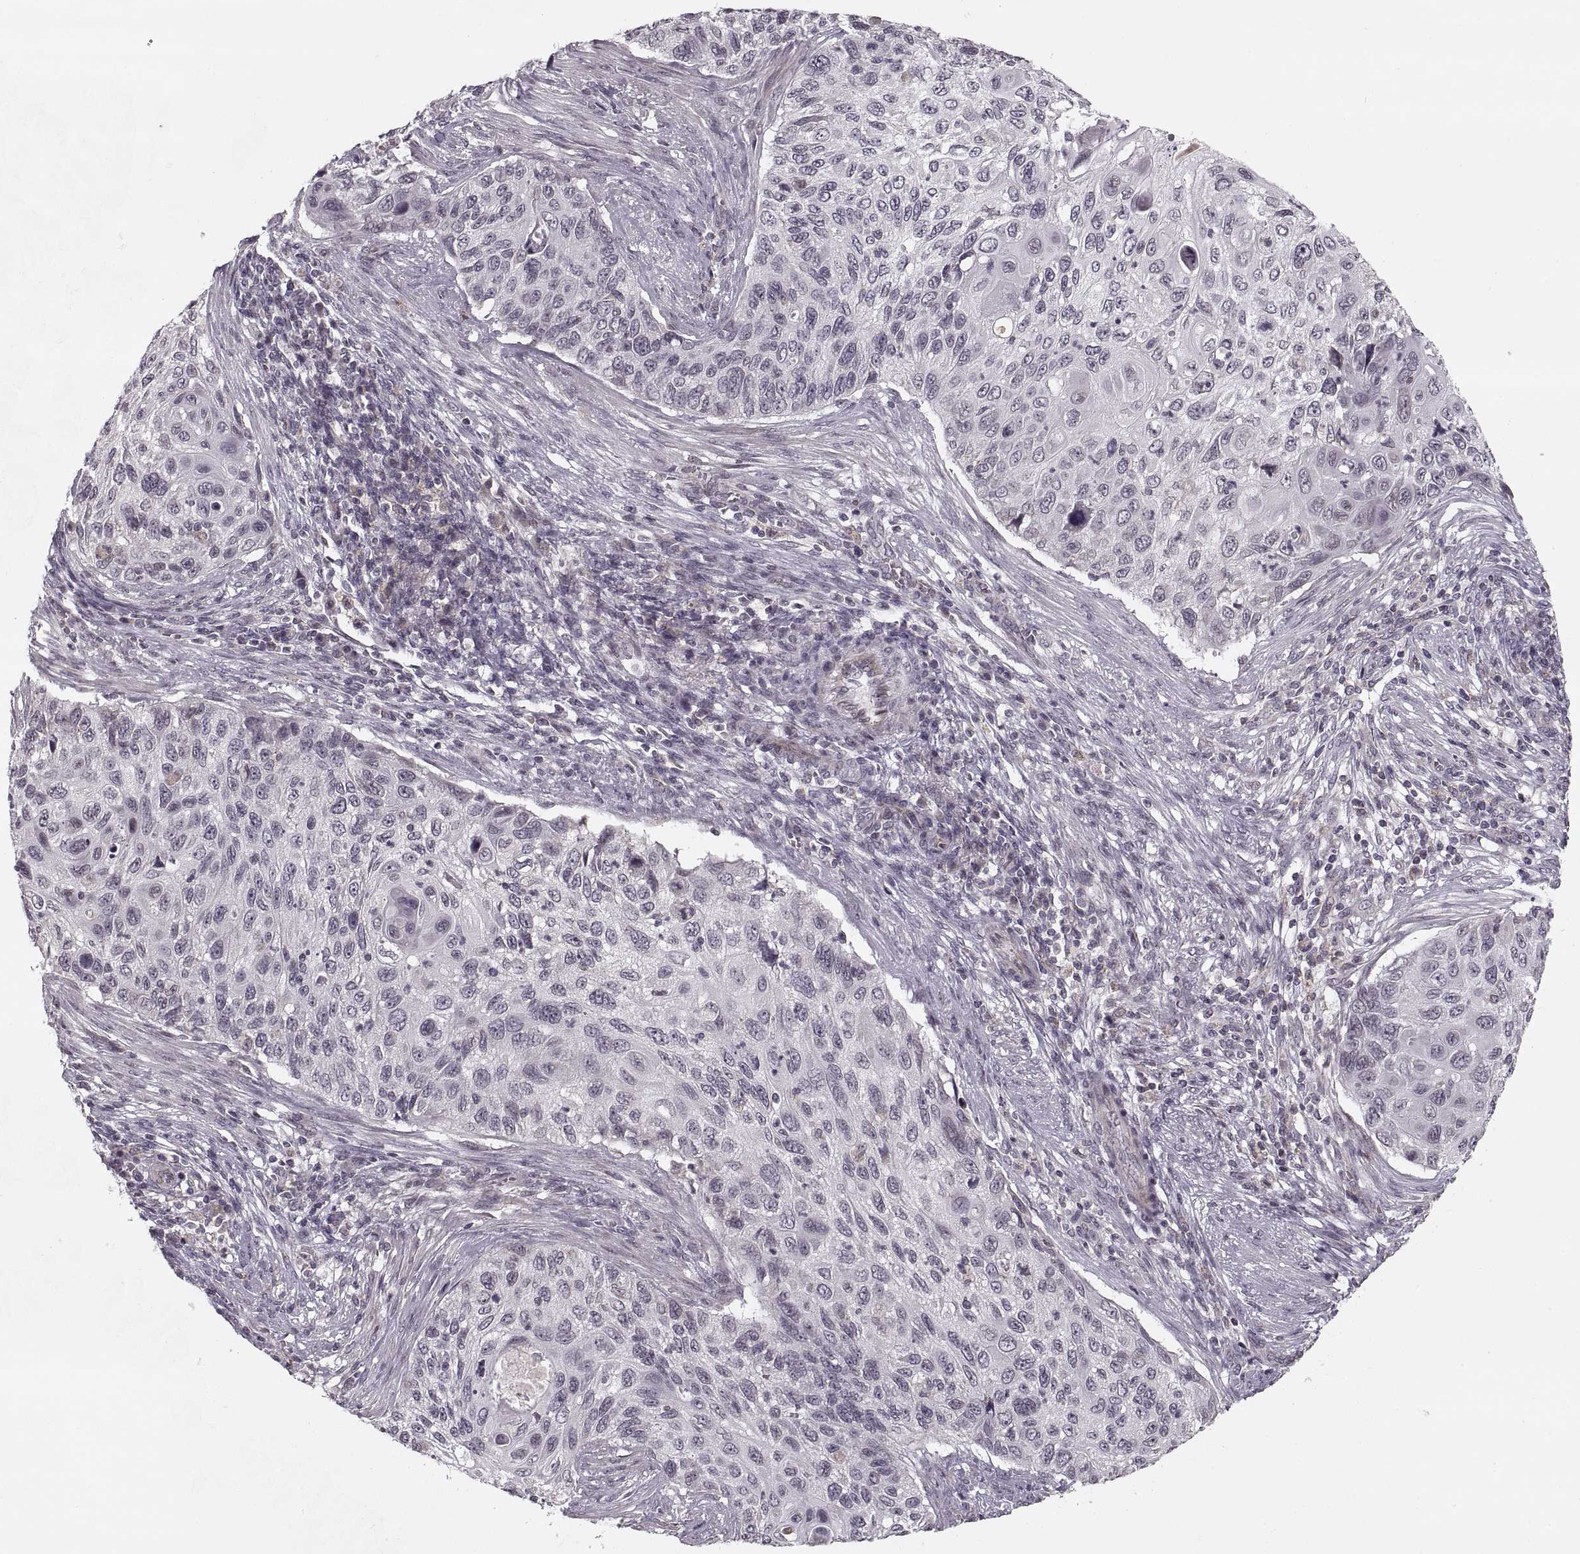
{"staining": {"intensity": "negative", "quantity": "none", "location": "none"}, "tissue": "cervical cancer", "cell_type": "Tumor cells", "image_type": "cancer", "snomed": [{"axis": "morphology", "description": "Squamous cell carcinoma, NOS"}, {"axis": "topography", "description": "Cervix"}], "caption": "Immunohistochemical staining of human cervical squamous cell carcinoma demonstrates no significant staining in tumor cells.", "gene": "ASIC3", "patient": {"sex": "female", "age": 70}}